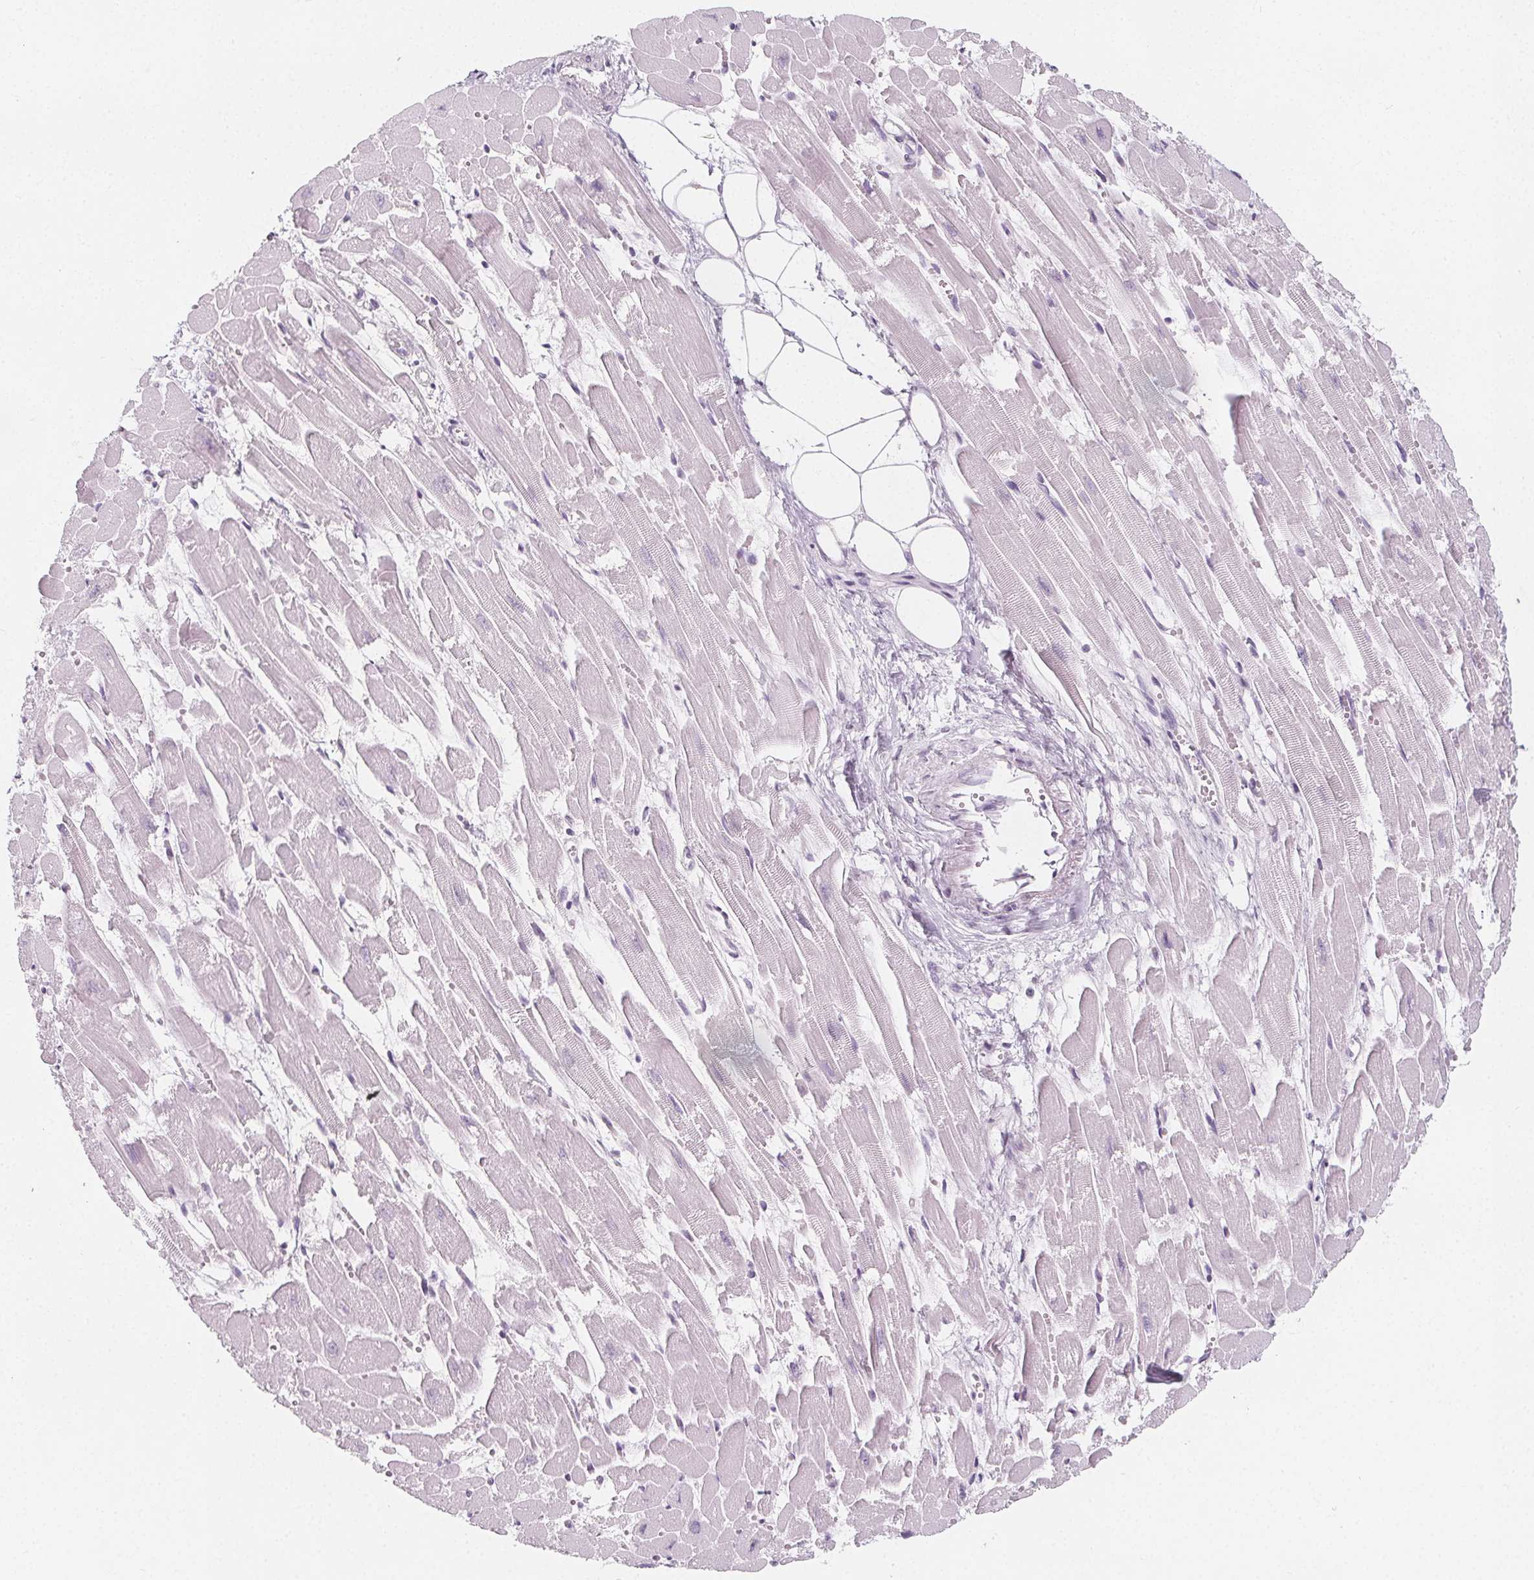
{"staining": {"intensity": "negative", "quantity": "none", "location": "none"}, "tissue": "heart muscle", "cell_type": "Cardiomyocytes", "image_type": "normal", "snomed": [{"axis": "morphology", "description": "Normal tissue, NOS"}, {"axis": "topography", "description": "Heart"}], "caption": "Cardiomyocytes are negative for protein expression in unremarkable human heart muscle. (DAB (3,3'-diaminobenzidine) immunohistochemistry (IHC), high magnification).", "gene": "IL17C", "patient": {"sex": "female", "age": 52}}